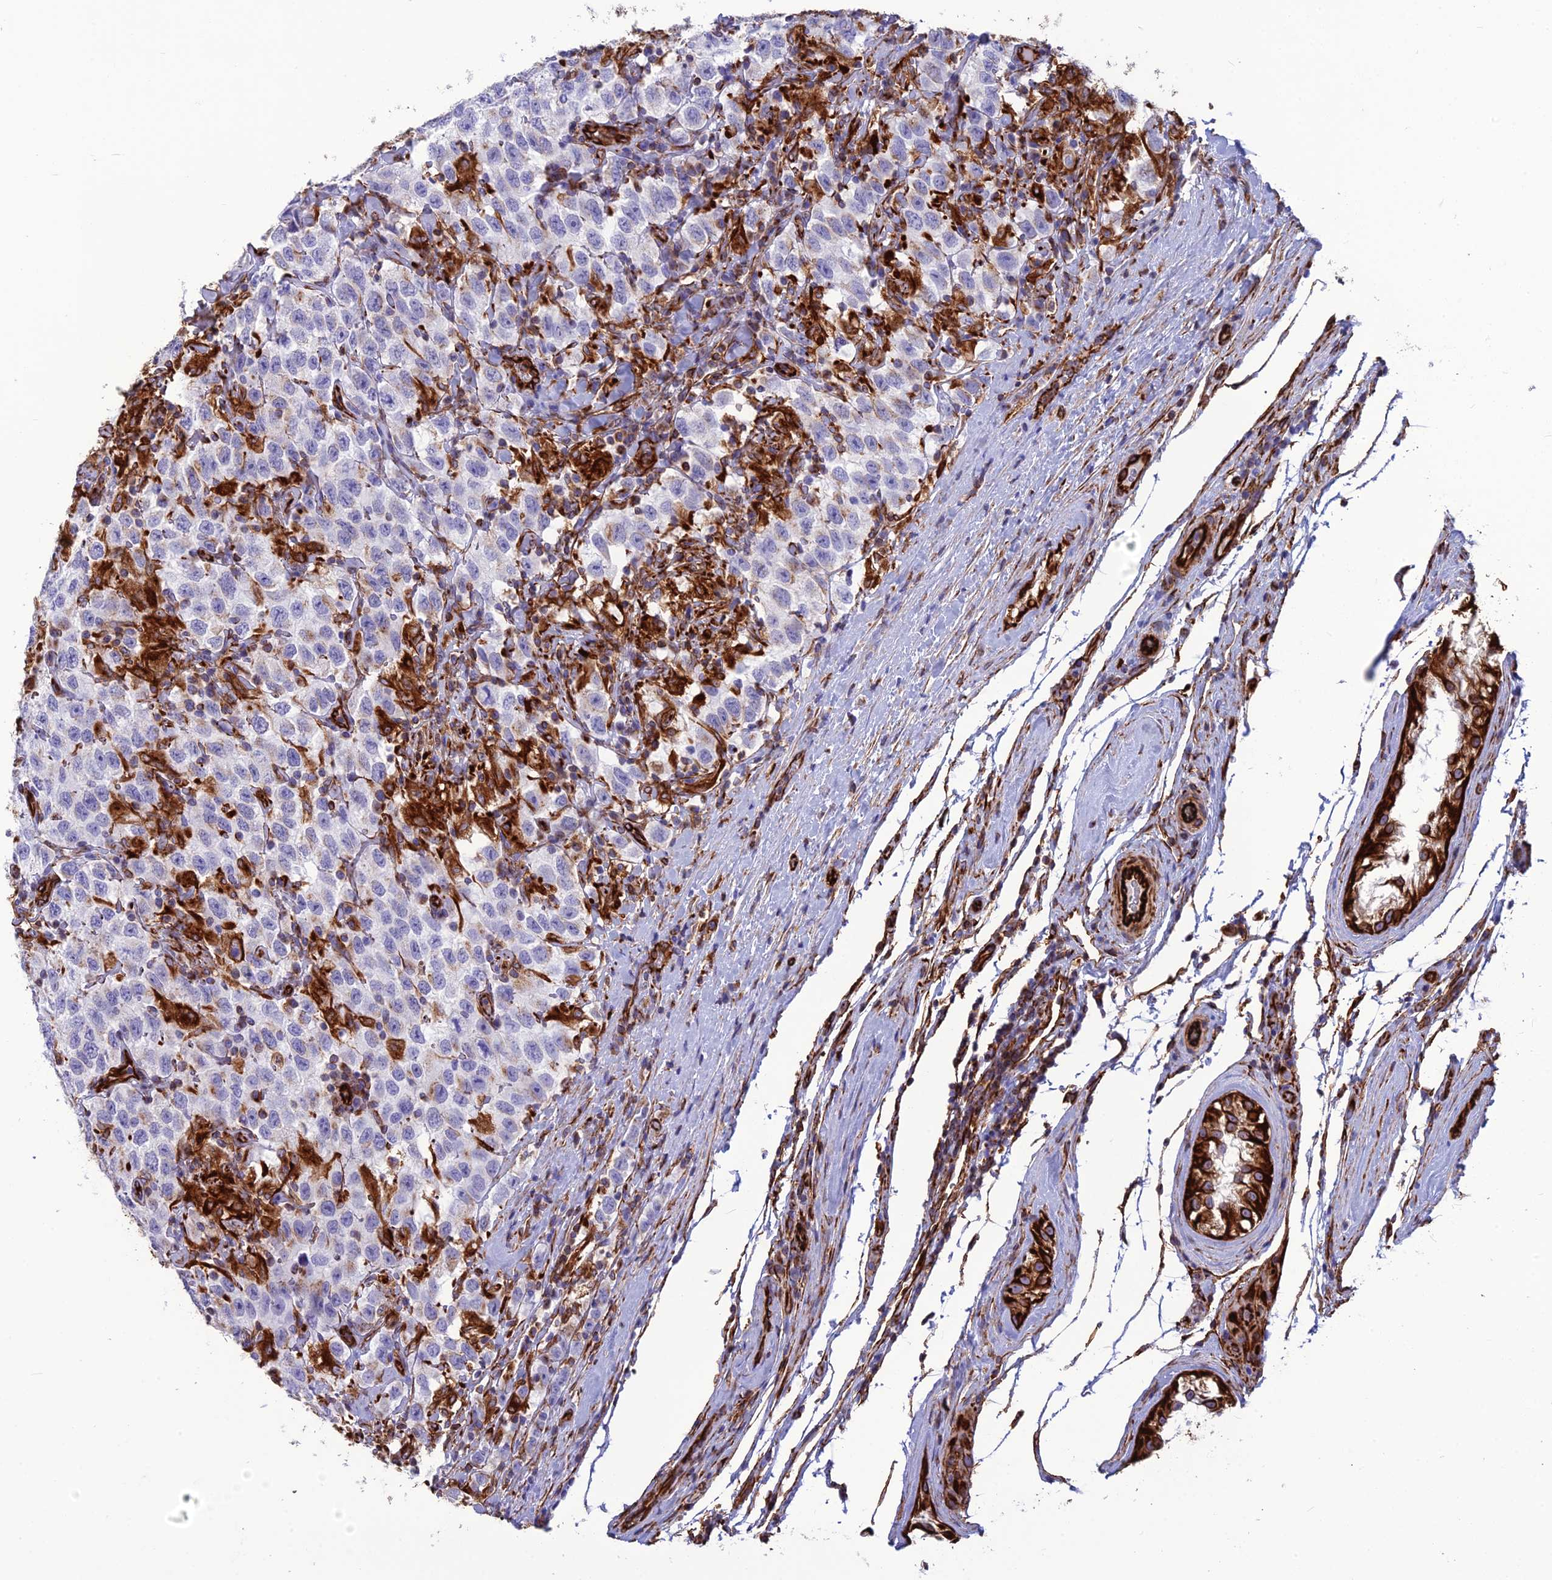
{"staining": {"intensity": "negative", "quantity": "none", "location": "none"}, "tissue": "testis cancer", "cell_type": "Tumor cells", "image_type": "cancer", "snomed": [{"axis": "morphology", "description": "Seminoma, NOS"}, {"axis": "topography", "description": "Testis"}], "caption": "Immunohistochemistry image of neoplastic tissue: human testis cancer (seminoma) stained with DAB (3,3'-diaminobenzidine) reveals no significant protein positivity in tumor cells.", "gene": "FBXL20", "patient": {"sex": "male", "age": 41}}